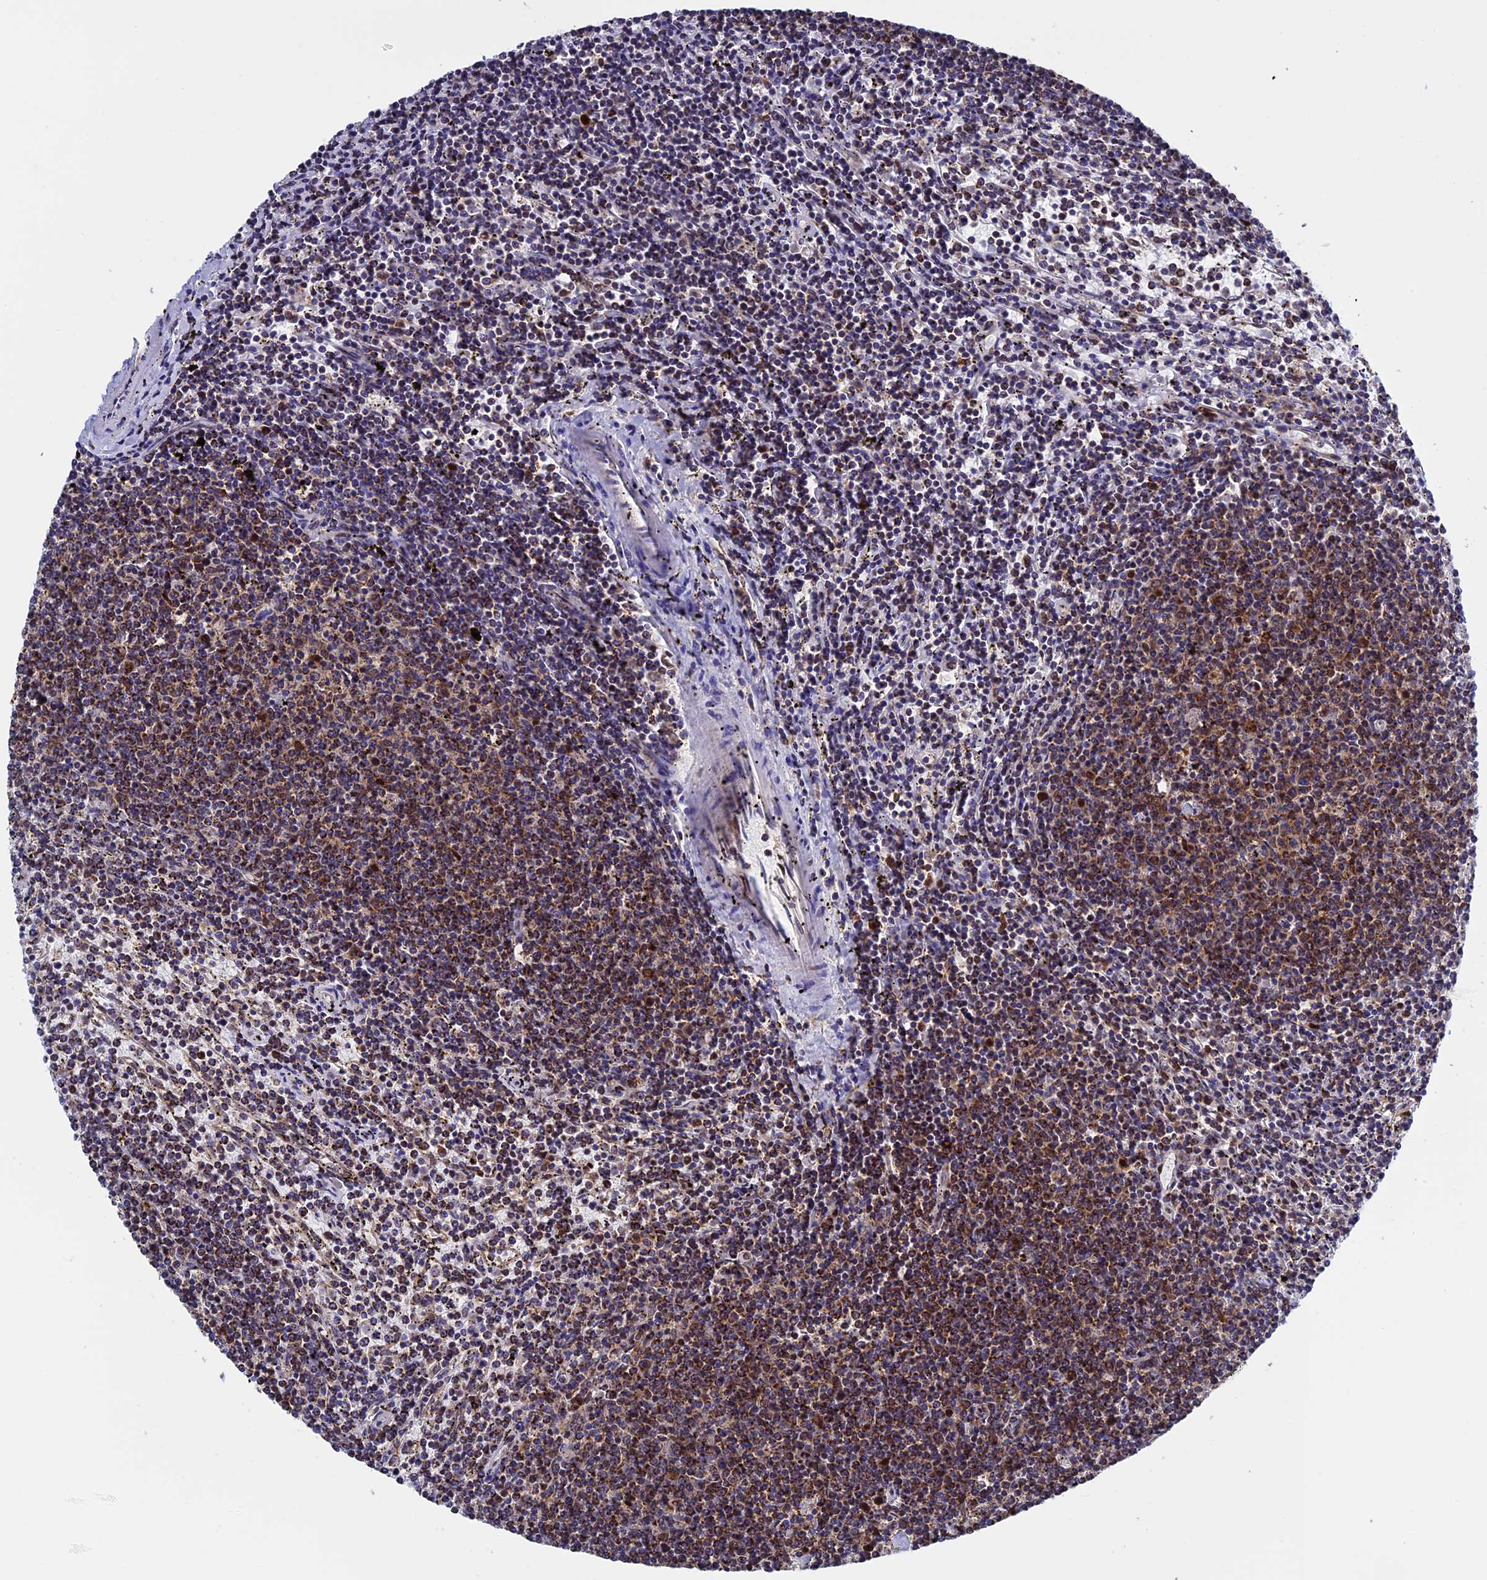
{"staining": {"intensity": "moderate", "quantity": ">75%", "location": "cytoplasmic/membranous"}, "tissue": "lymphoma", "cell_type": "Tumor cells", "image_type": "cancer", "snomed": [{"axis": "morphology", "description": "Malignant lymphoma, non-Hodgkin's type, Low grade"}, {"axis": "topography", "description": "Spleen"}], "caption": "Immunohistochemistry (IHC) micrograph of lymphoma stained for a protein (brown), which shows medium levels of moderate cytoplasmic/membranous positivity in about >75% of tumor cells.", "gene": "SLC9A5", "patient": {"sex": "female", "age": 50}}